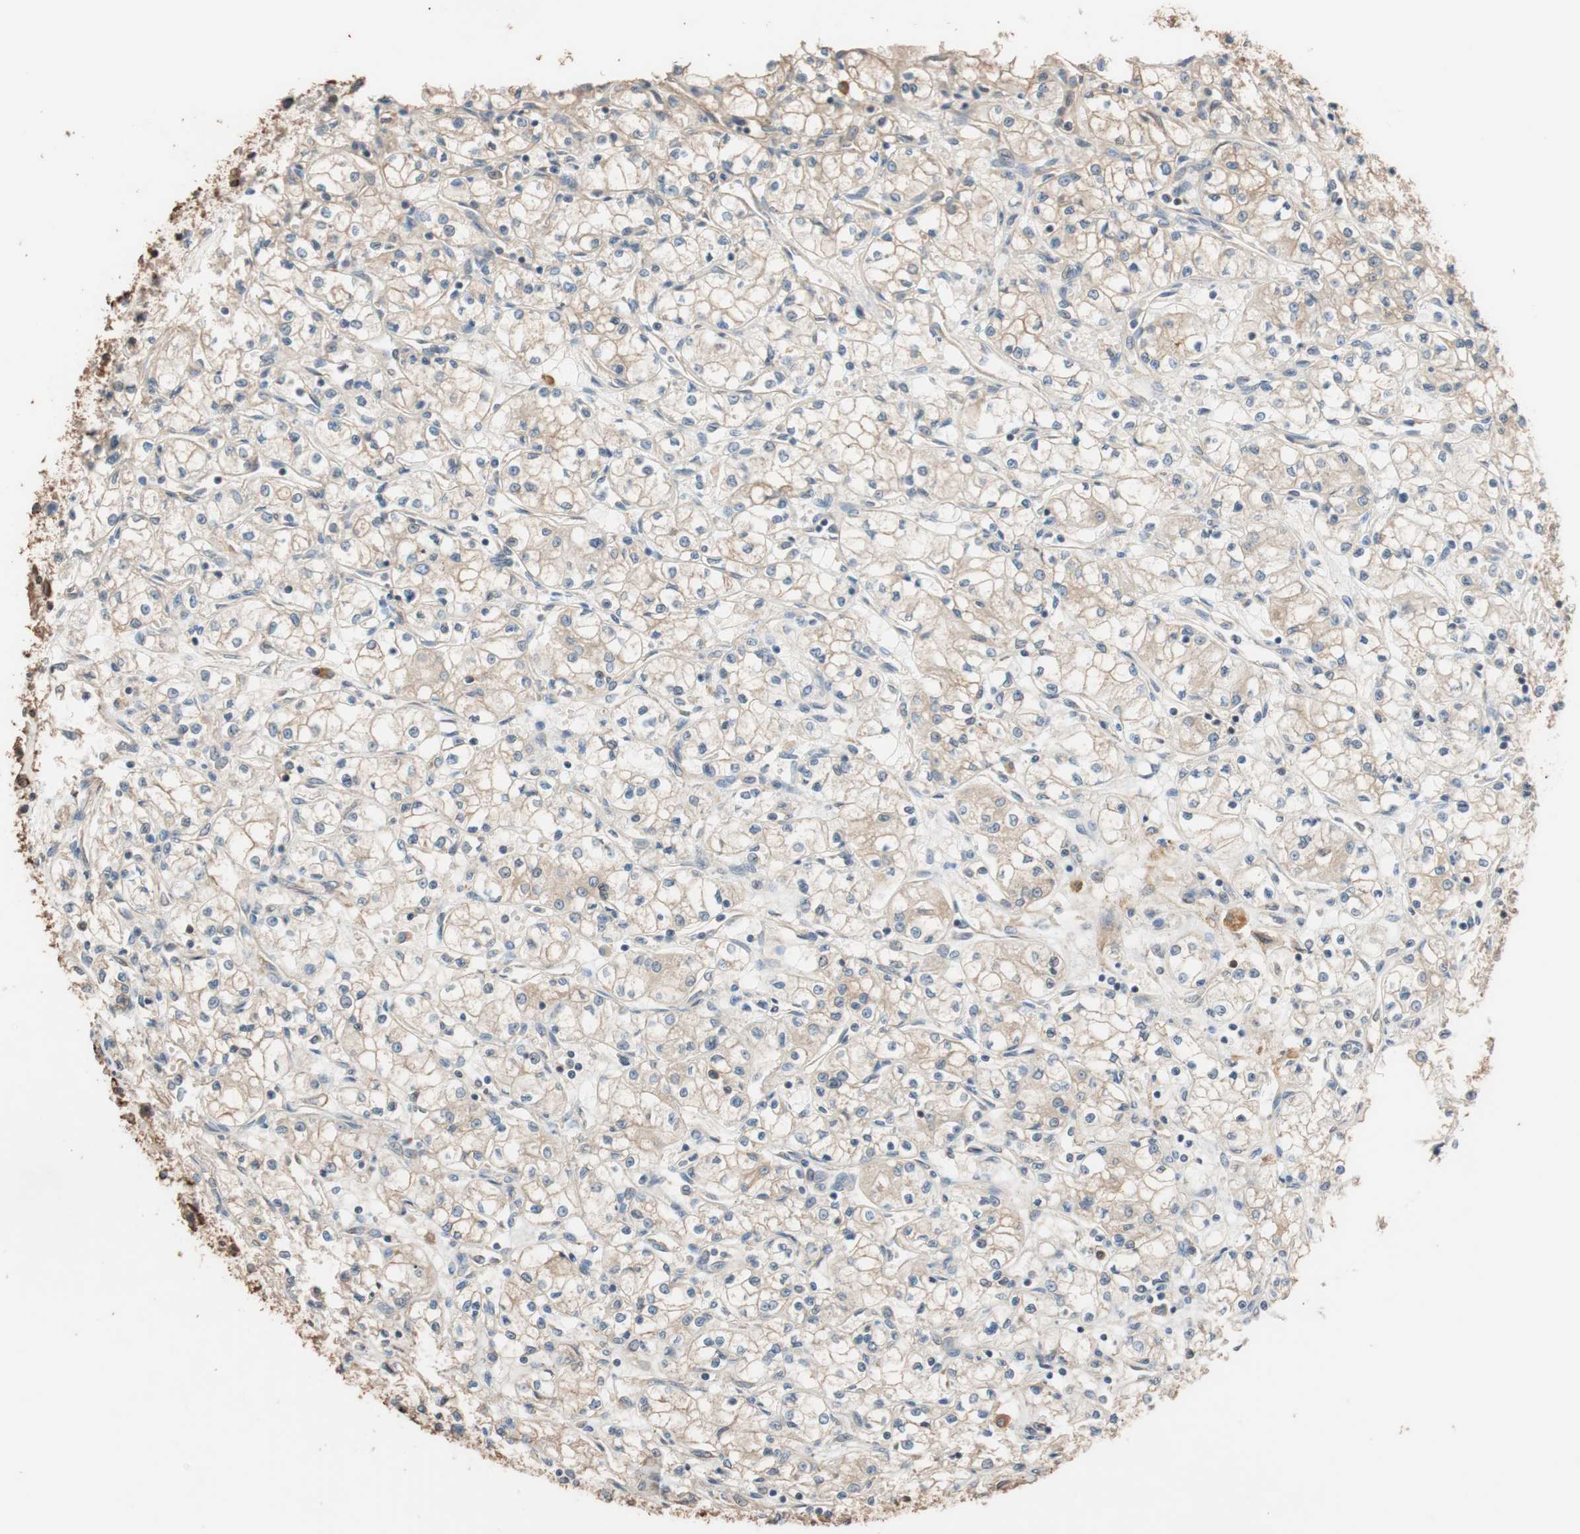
{"staining": {"intensity": "weak", "quantity": ">75%", "location": "cytoplasmic/membranous"}, "tissue": "renal cancer", "cell_type": "Tumor cells", "image_type": "cancer", "snomed": [{"axis": "morphology", "description": "Normal tissue, NOS"}, {"axis": "morphology", "description": "Adenocarcinoma, NOS"}, {"axis": "topography", "description": "Kidney"}], "caption": "Immunohistochemical staining of human renal cancer (adenocarcinoma) exhibits low levels of weak cytoplasmic/membranous protein expression in approximately >75% of tumor cells.", "gene": "TUBB", "patient": {"sex": "male", "age": 59}}